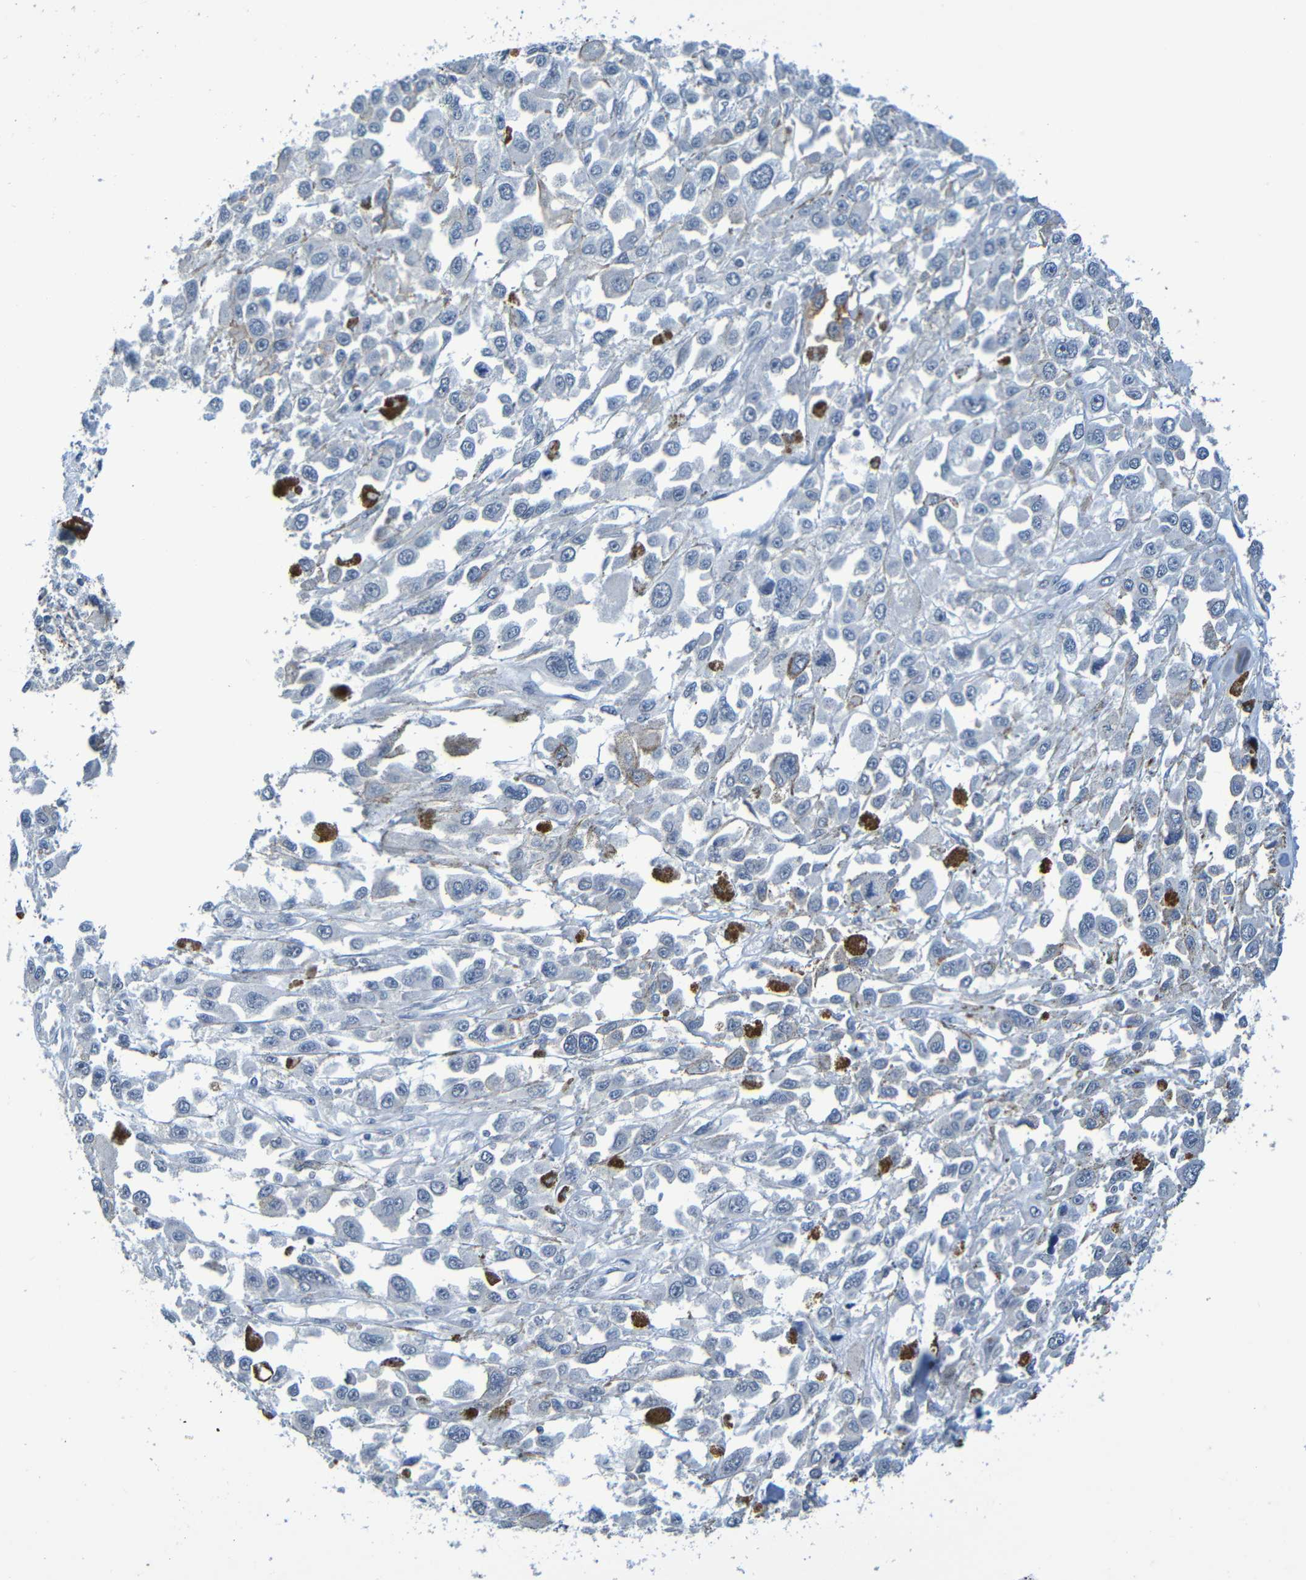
{"staining": {"intensity": "negative", "quantity": "none", "location": "none"}, "tissue": "melanoma", "cell_type": "Tumor cells", "image_type": "cancer", "snomed": [{"axis": "morphology", "description": "Malignant melanoma, Metastatic site"}, {"axis": "topography", "description": "Lymph node"}], "caption": "Malignant melanoma (metastatic site) stained for a protein using IHC shows no positivity tumor cells.", "gene": "C3AR1", "patient": {"sex": "male", "age": 59}}